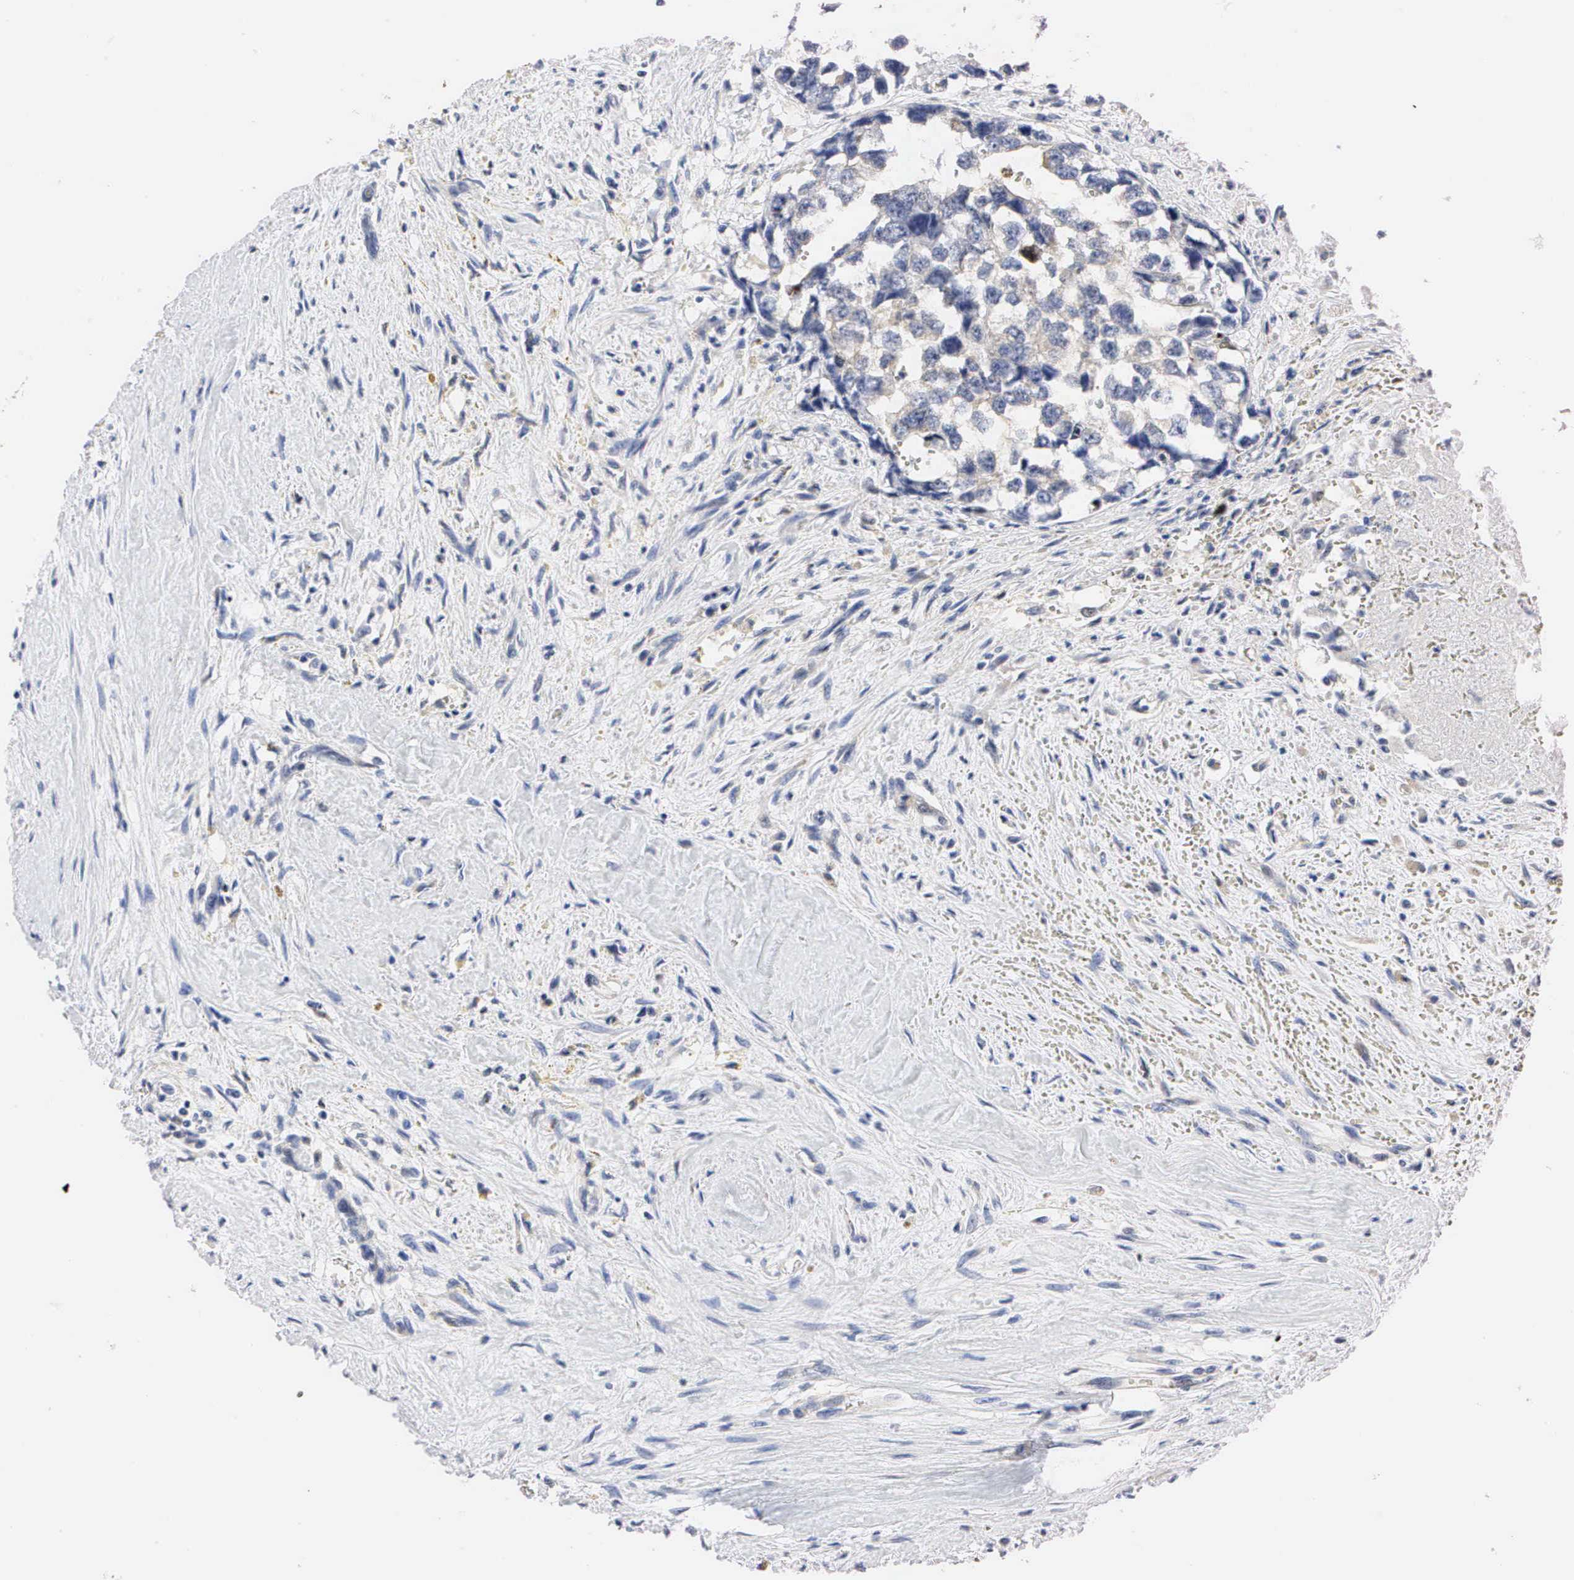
{"staining": {"intensity": "negative", "quantity": "none", "location": "none"}, "tissue": "testis cancer", "cell_type": "Tumor cells", "image_type": "cancer", "snomed": [{"axis": "morphology", "description": "Carcinoma, Embryonal, NOS"}, {"axis": "topography", "description": "Testis"}], "caption": "DAB immunohistochemical staining of testis embryonal carcinoma displays no significant staining in tumor cells. The staining was performed using DAB to visualize the protein expression in brown, while the nuclei were stained in blue with hematoxylin (Magnification: 20x).", "gene": "PGR", "patient": {"sex": "male", "age": 31}}